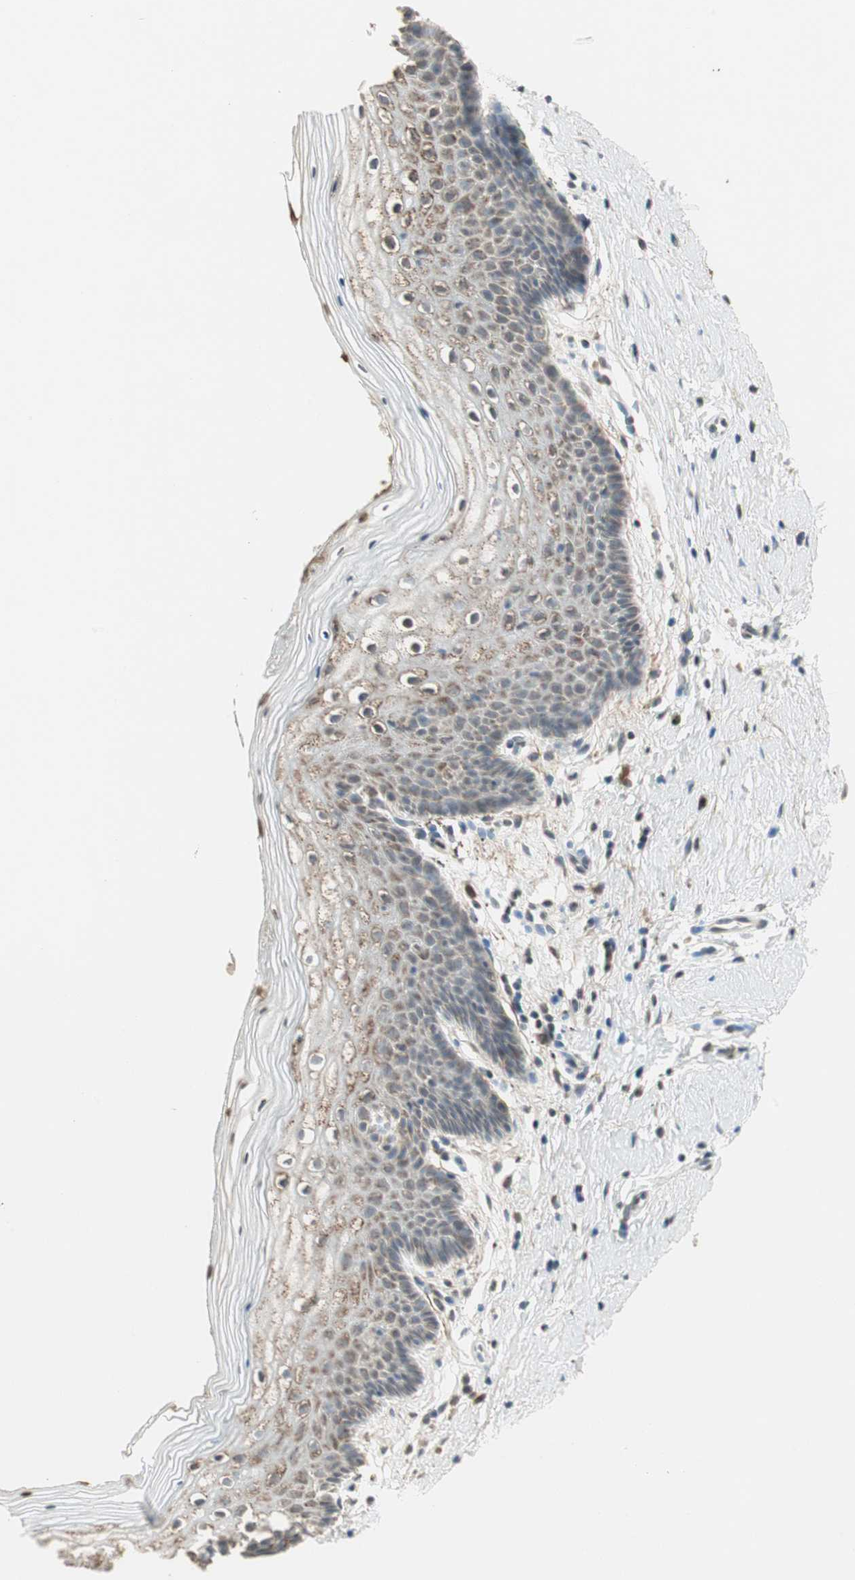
{"staining": {"intensity": "moderate", "quantity": "<25%", "location": "cytoplasmic/membranous,nuclear"}, "tissue": "vagina", "cell_type": "Squamous epithelial cells", "image_type": "normal", "snomed": [{"axis": "morphology", "description": "Normal tissue, NOS"}, {"axis": "topography", "description": "Vagina"}], "caption": "Immunohistochemistry of unremarkable human vagina shows low levels of moderate cytoplasmic/membranous,nuclear positivity in approximately <25% of squamous epithelial cells. Ihc stains the protein in brown and the nuclei are stained blue.", "gene": "PRELID1", "patient": {"sex": "female", "age": 46}}